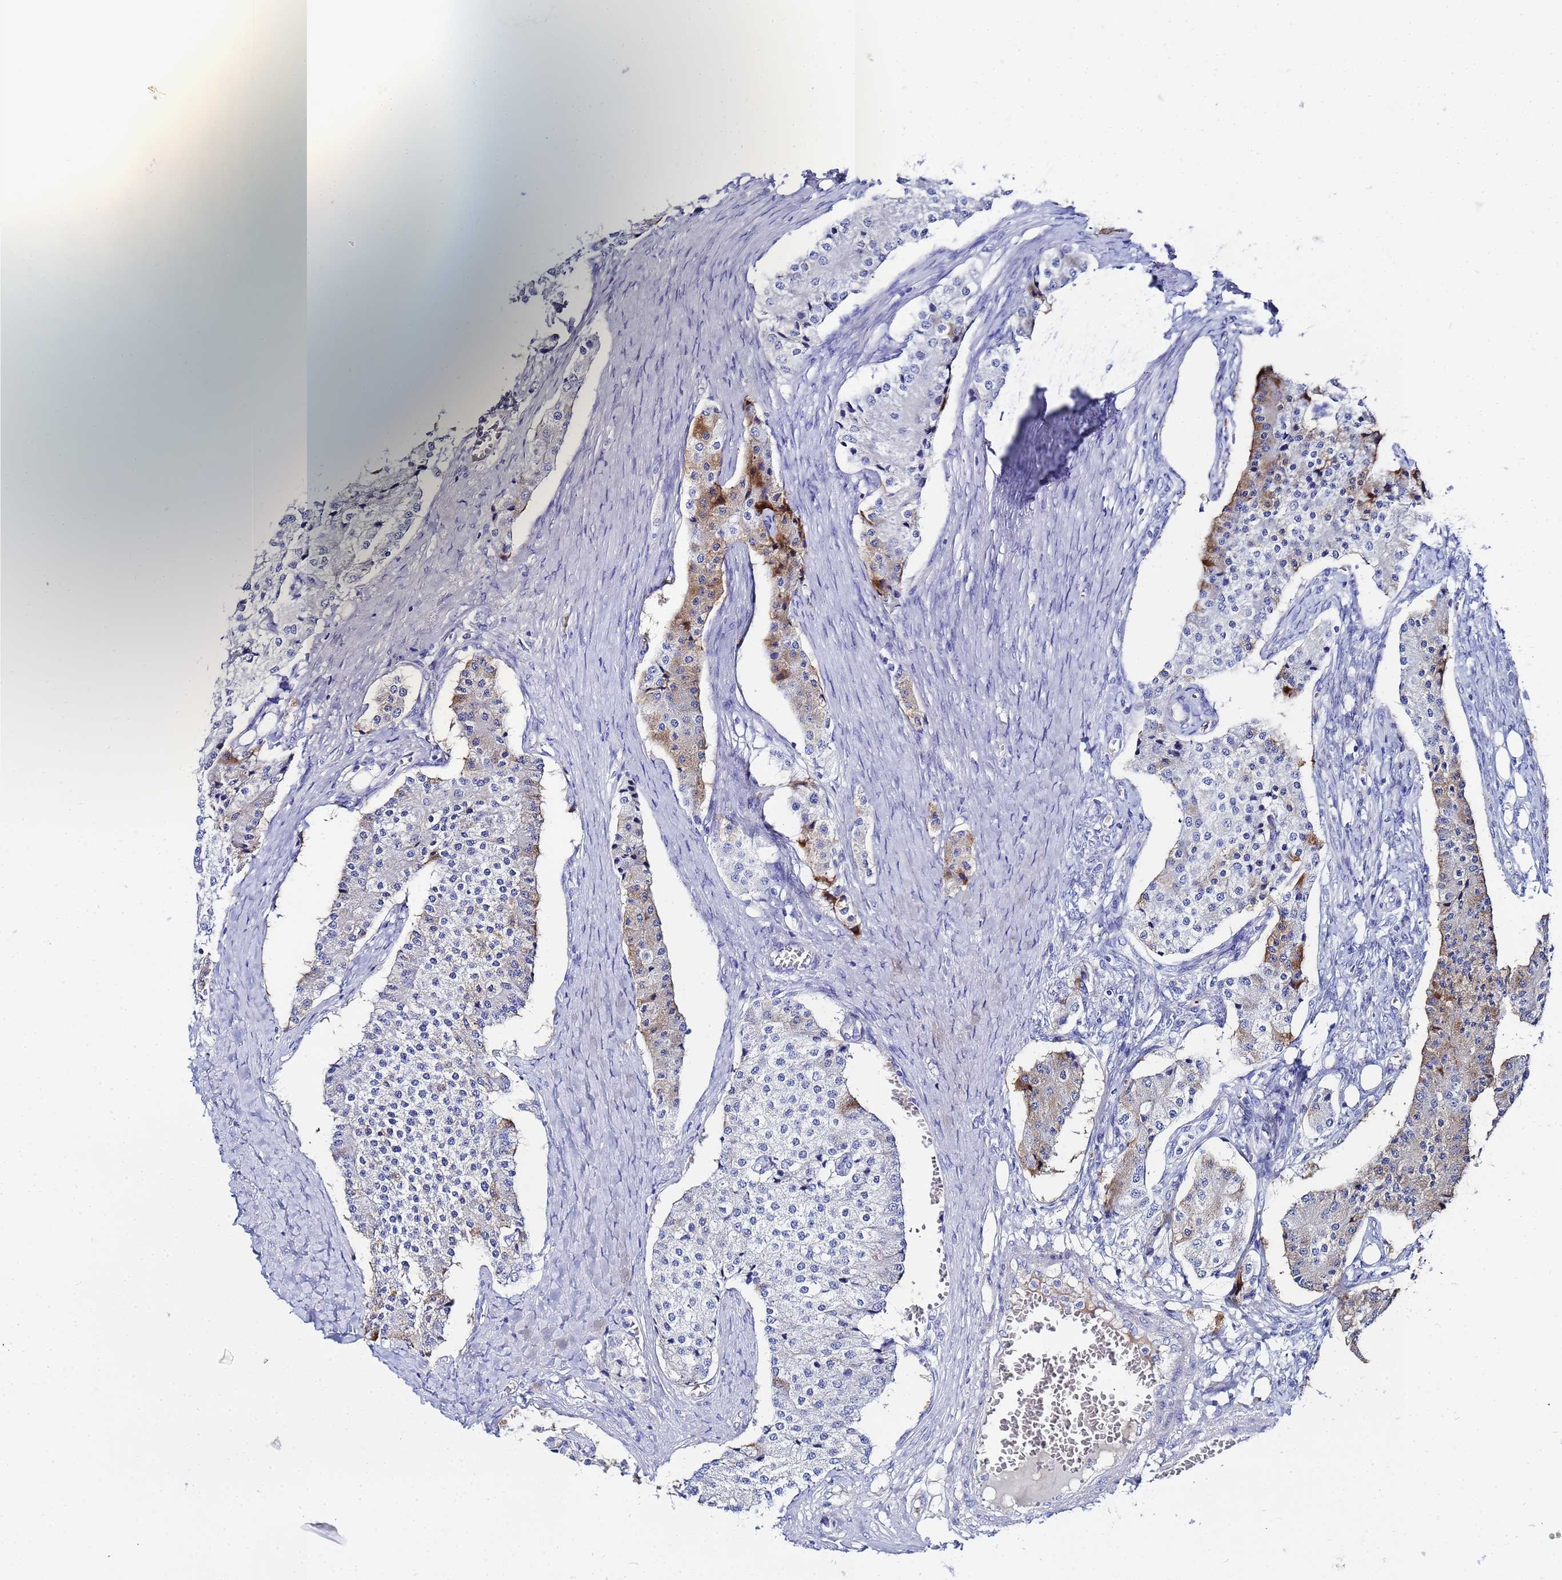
{"staining": {"intensity": "moderate", "quantity": "<25%", "location": "cytoplasmic/membranous"}, "tissue": "carcinoid", "cell_type": "Tumor cells", "image_type": "cancer", "snomed": [{"axis": "morphology", "description": "Carcinoid, malignant, NOS"}, {"axis": "topography", "description": "Colon"}], "caption": "Immunohistochemistry (IHC) photomicrograph of carcinoid stained for a protein (brown), which shows low levels of moderate cytoplasmic/membranous positivity in about <25% of tumor cells.", "gene": "ZNF26", "patient": {"sex": "female", "age": 52}}